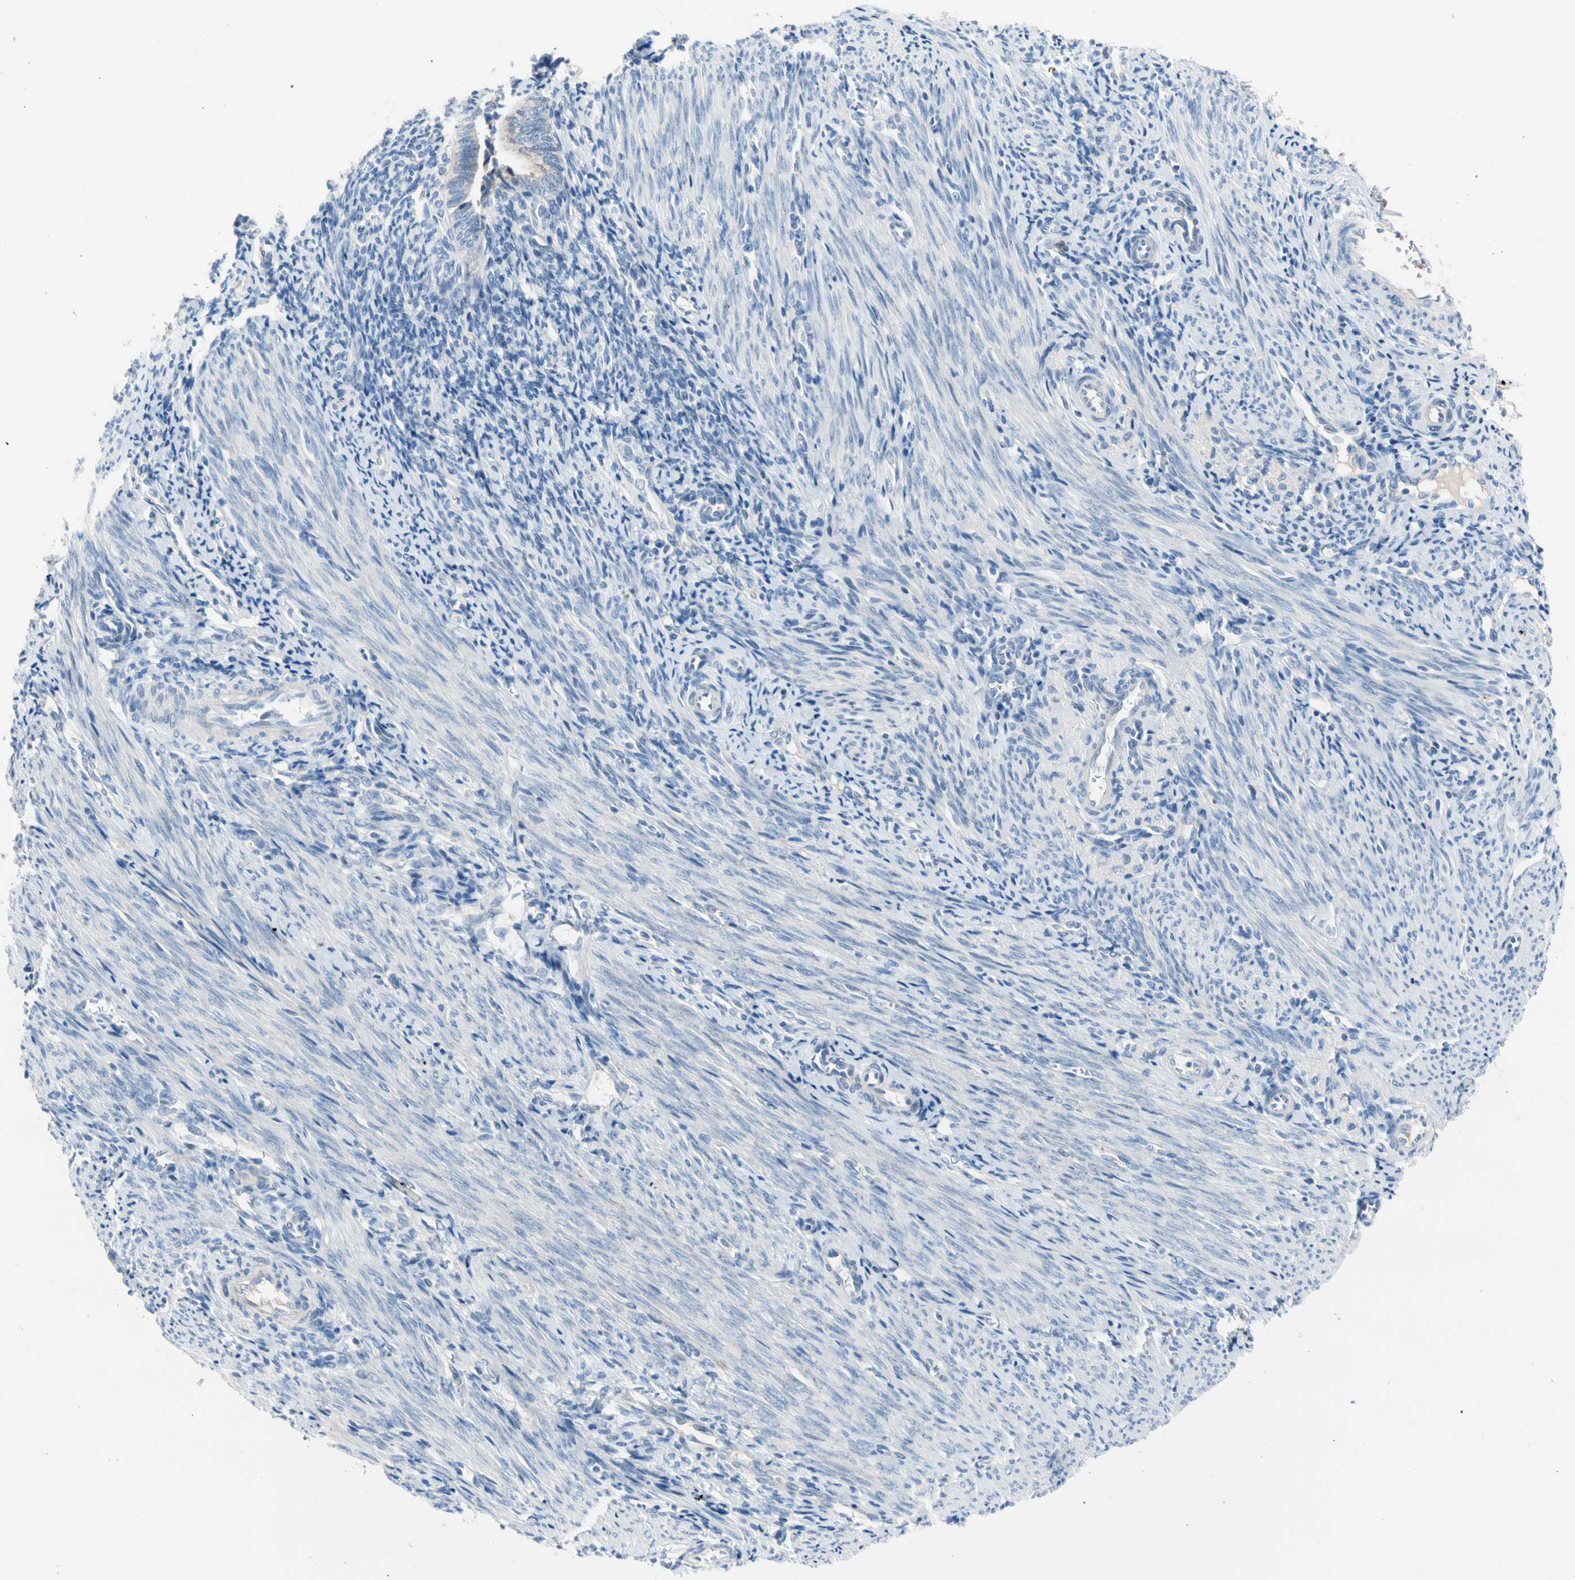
{"staining": {"intensity": "negative", "quantity": "none", "location": "none"}, "tissue": "endometrium", "cell_type": "Cells in endometrial stroma", "image_type": "normal", "snomed": [{"axis": "morphology", "description": "Normal tissue, NOS"}, {"axis": "topography", "description": "Uterus"}, {"axis": "topography", "description": "Endometrium"}], "caption": "Immunohistochemistry (IHC) histopathology image of benign human endometrium stained for a protein (brown), which displays no expression in cells in endometrial stroma.", "gene": "CASQ1", "patient": {"sex": "female", "age": 33}}